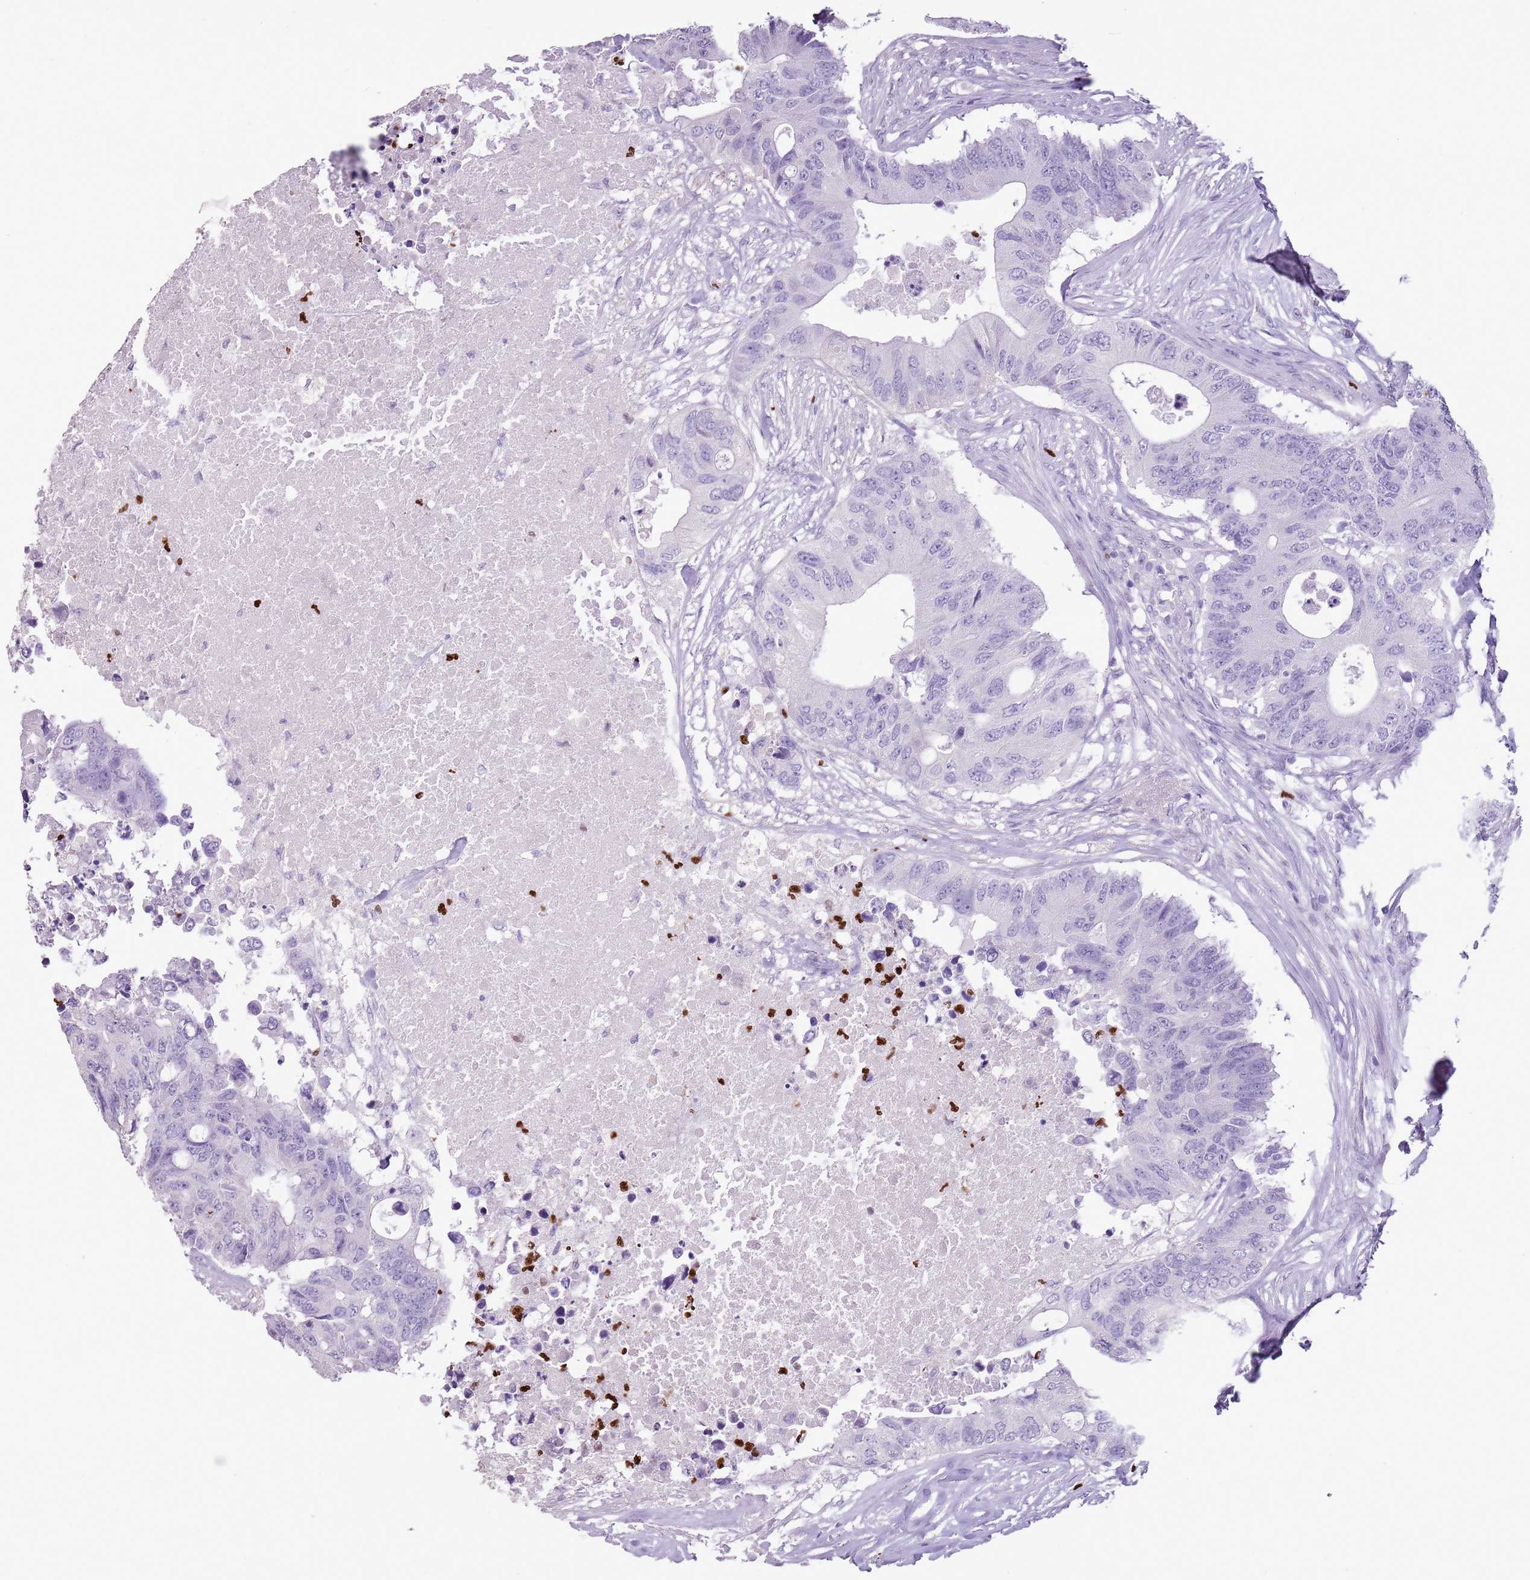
{"staining": {"intensity": "negative", "quantity": "none", "location": "none"}, "tissue": "colorectal cancer", "cell_type": "Tumor cells", "image_type": "cancer", "snomed": [{"axis": "morphology", "description": "Adenocarcinoma, NOS"}, {"axis": "topography", "description": "Colon"}], "caption": "High power microscopy image of an IHC histopathology image of colorectal cancer, revealing no significant positivity in tumor cells. Brightfield microscopy of IHC stained with DAB (brown) and hematoxylin (blue), captured at high magnification.", "gene": "CELF6", "patient": {"sex": "male", "age": 71}}